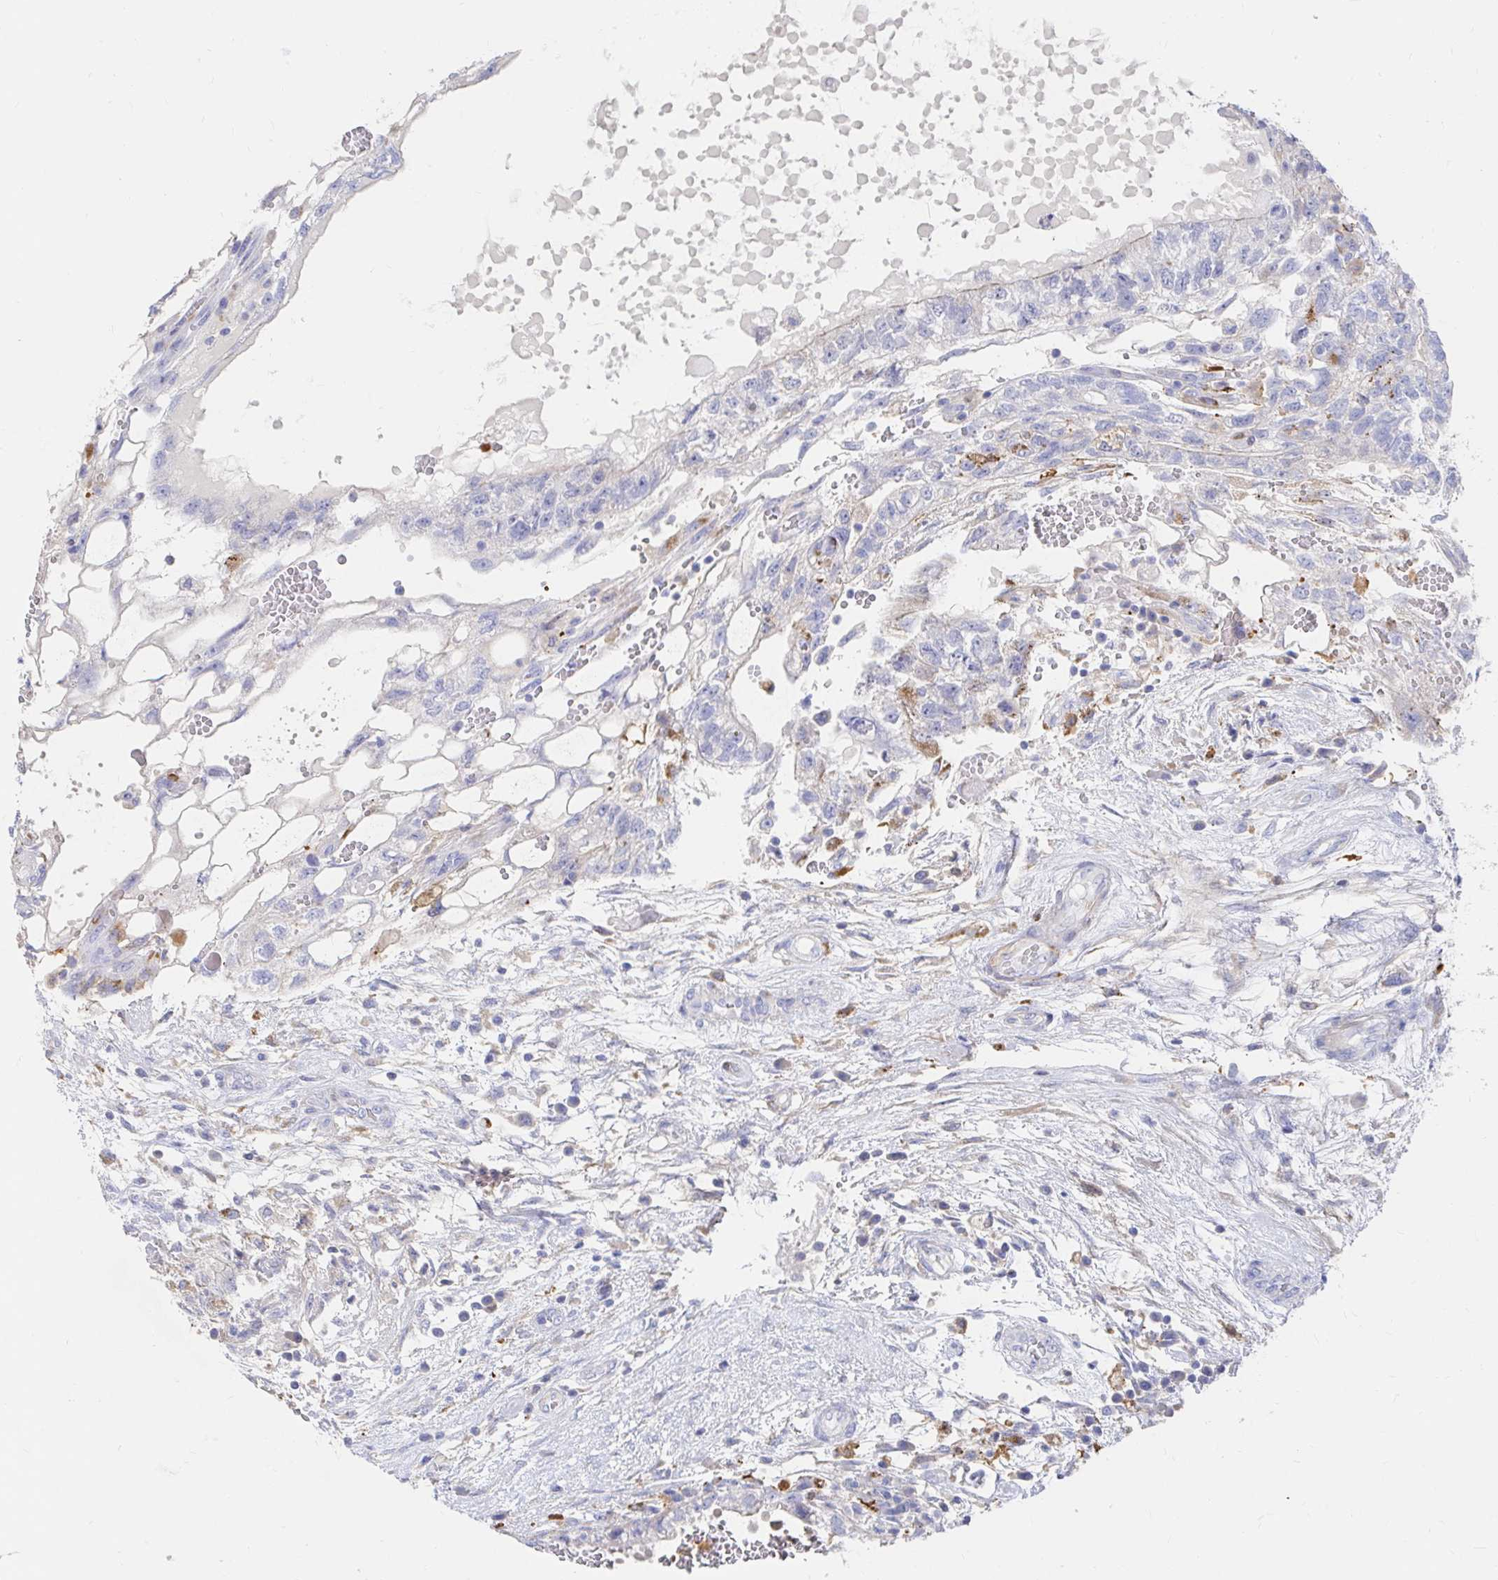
{"staining": {"intensity": "negative", "quantity": "none", "location": "none"}, "tissue": "testis cancer", "cell_type": "Tumor cells", "image_type": "cancer", "snomed": [{"axis": "morphology", "description": "Normal tissue, NOS"}, {"axis": "morphology", "description": "Carcinoma, Embryonal, NOS"}, {"axis": "topography", "description": "Testis"}], "caption": "High power microscopy photomicrograph of an immunohistochemistry (IHC) micrograph of embryonal carcinoma (testis), revealing no significant positivity in tumor cells.", "gene": "LAMC3", "patient": {"sex": "male", "age": 32}}